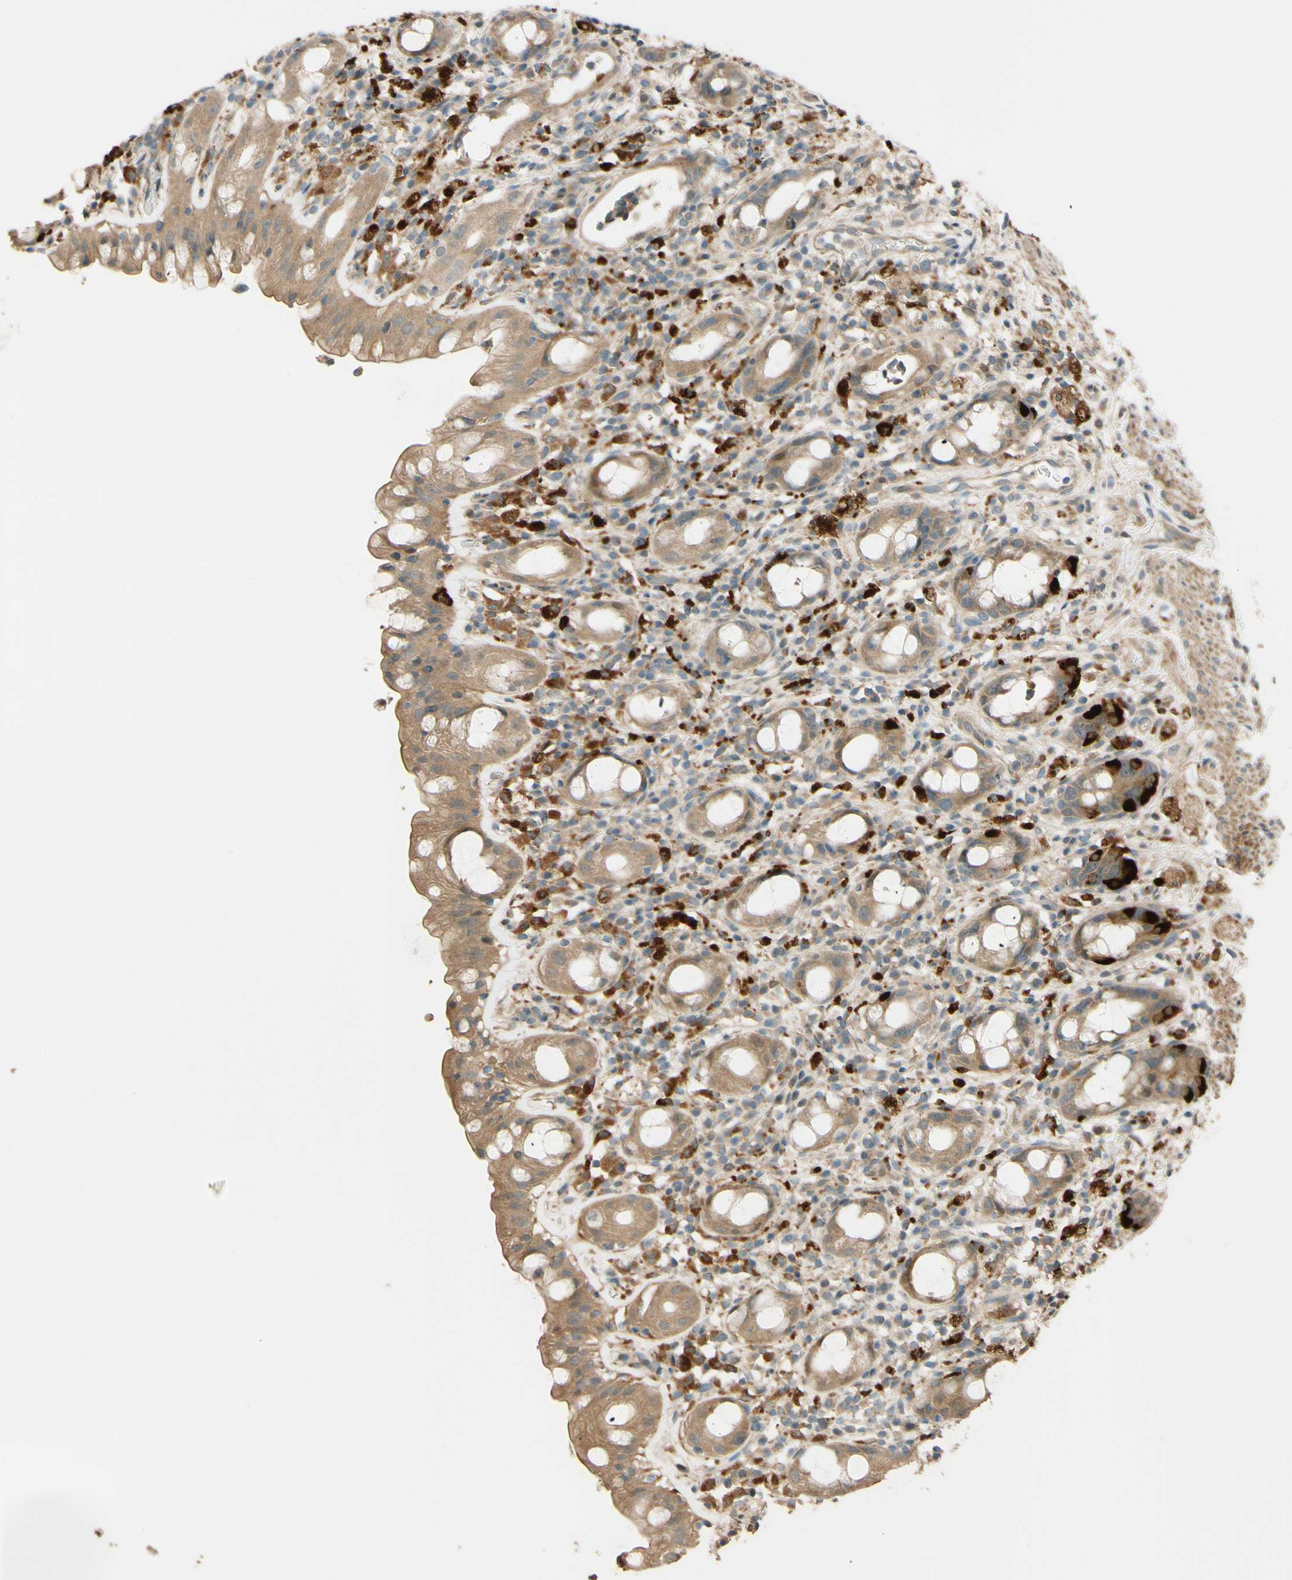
{"staining": {"intensity": "moderate", "quantity": ">75%", "location": "cytoplasmic/membranous"}, "tissue": "rectum", "cell_type": "Glandular cells", "image_type": "normal", "snomed": [{"axis": "morphology", "description": "Normal tissue, NOS"}, {"axis": "topography", "description": "Rectum"}], "caption": "A high-resolution image shows IHC staining of benign rectum, which shows moderate cytoplasmic/membranous staining in about >75% of glandular cells.", "gene": "RNF19A", "patient": {"sex": "male", "age": 44}}